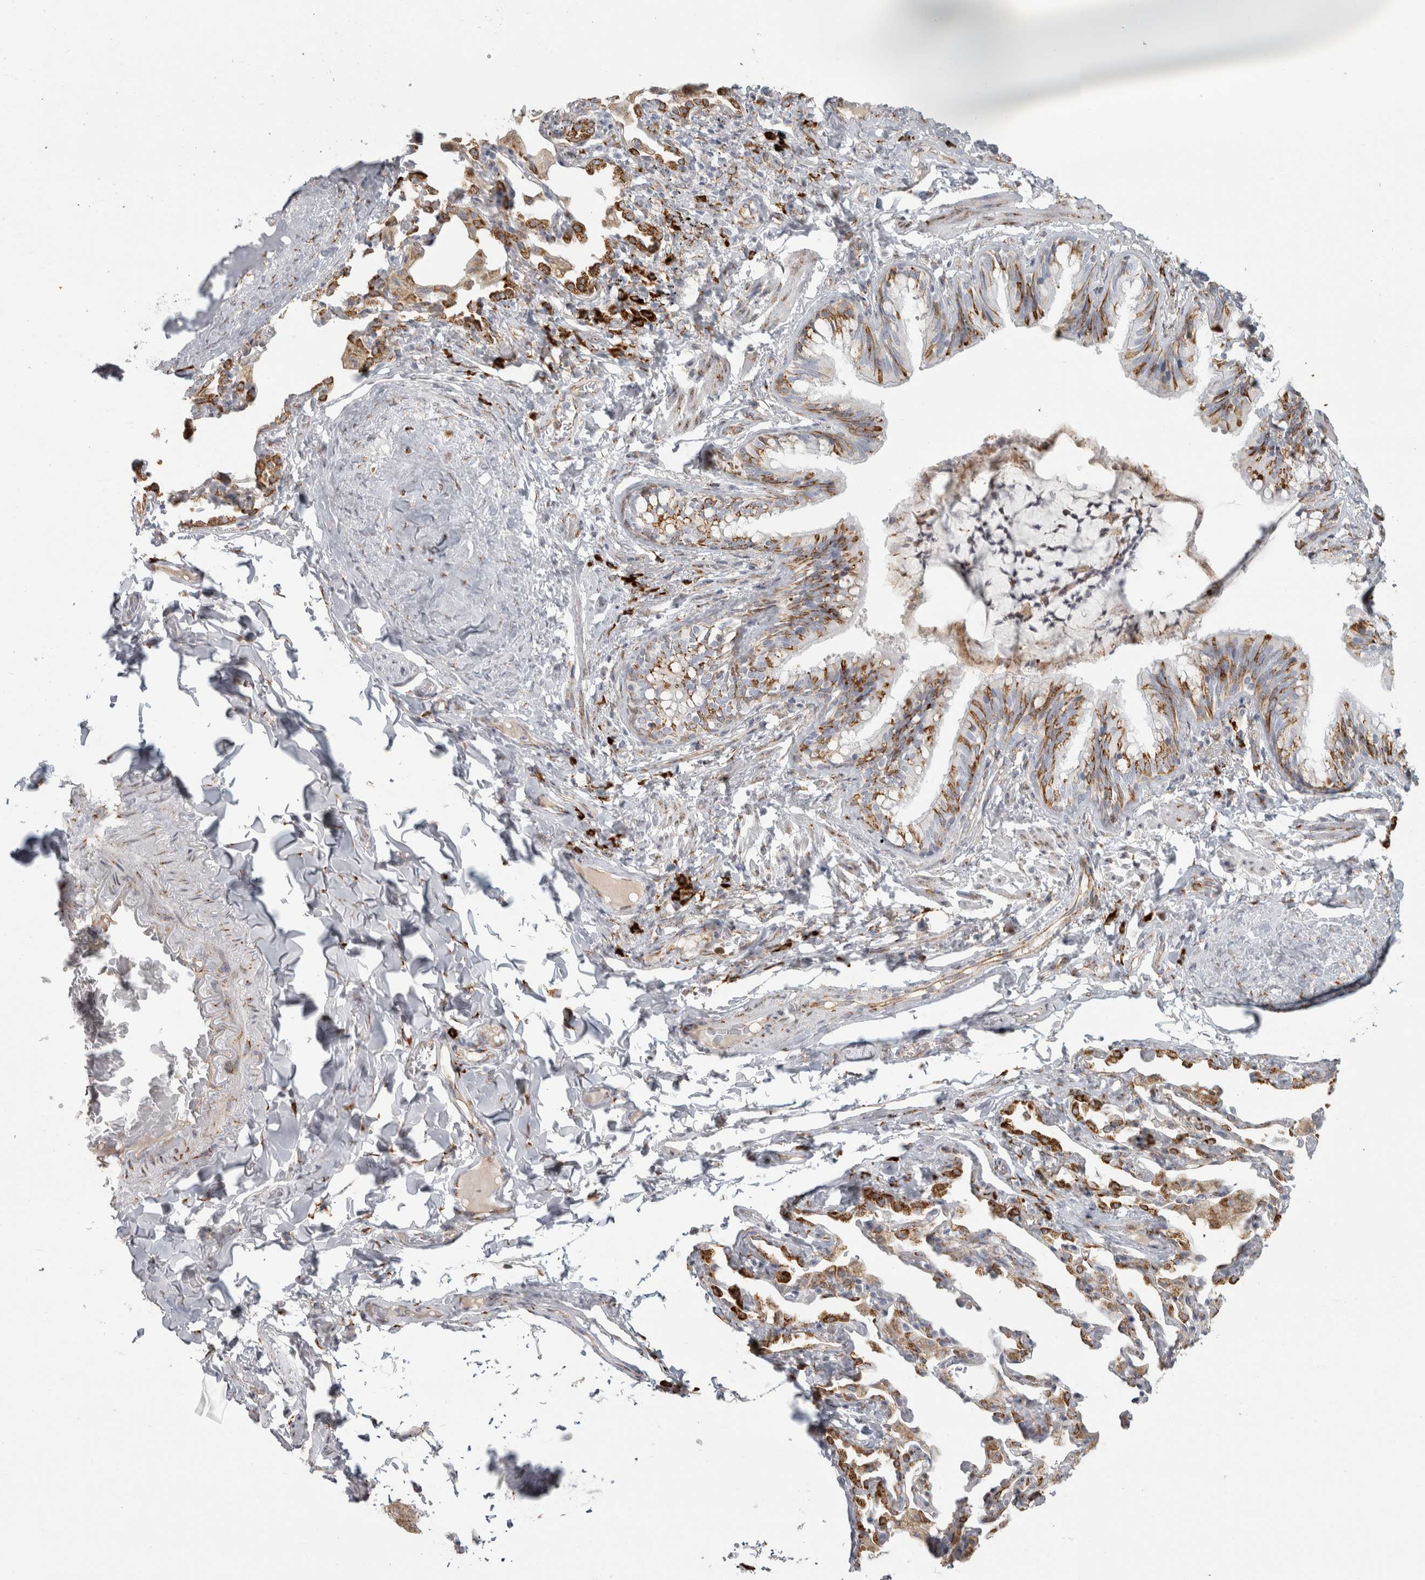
{"staining": {"intensity": "strong", "quantity": "25%-75%", "location": "cytoplasmic/membranous"}, "tissue": "bronchus", "cell_type": "Respiratory epithelial cells", "image_type": "normal", "snomed": [{"axis": "morphology", "description": "Normal tissue, NOS"}, {"axis": "morphology", "description": "Inflammation, NOS"}, {"axis": "topography", "description": "Bronchus"}, {"axis": "topography", "description": "Lung"}], "caption": "Strong cytoplasmic/membranous protein positivity is present in about 25%-75% of respiratory epithelial cells in bronchus.", "gene": "OSTN", "patient": {"sex": "female", "age": 46}}